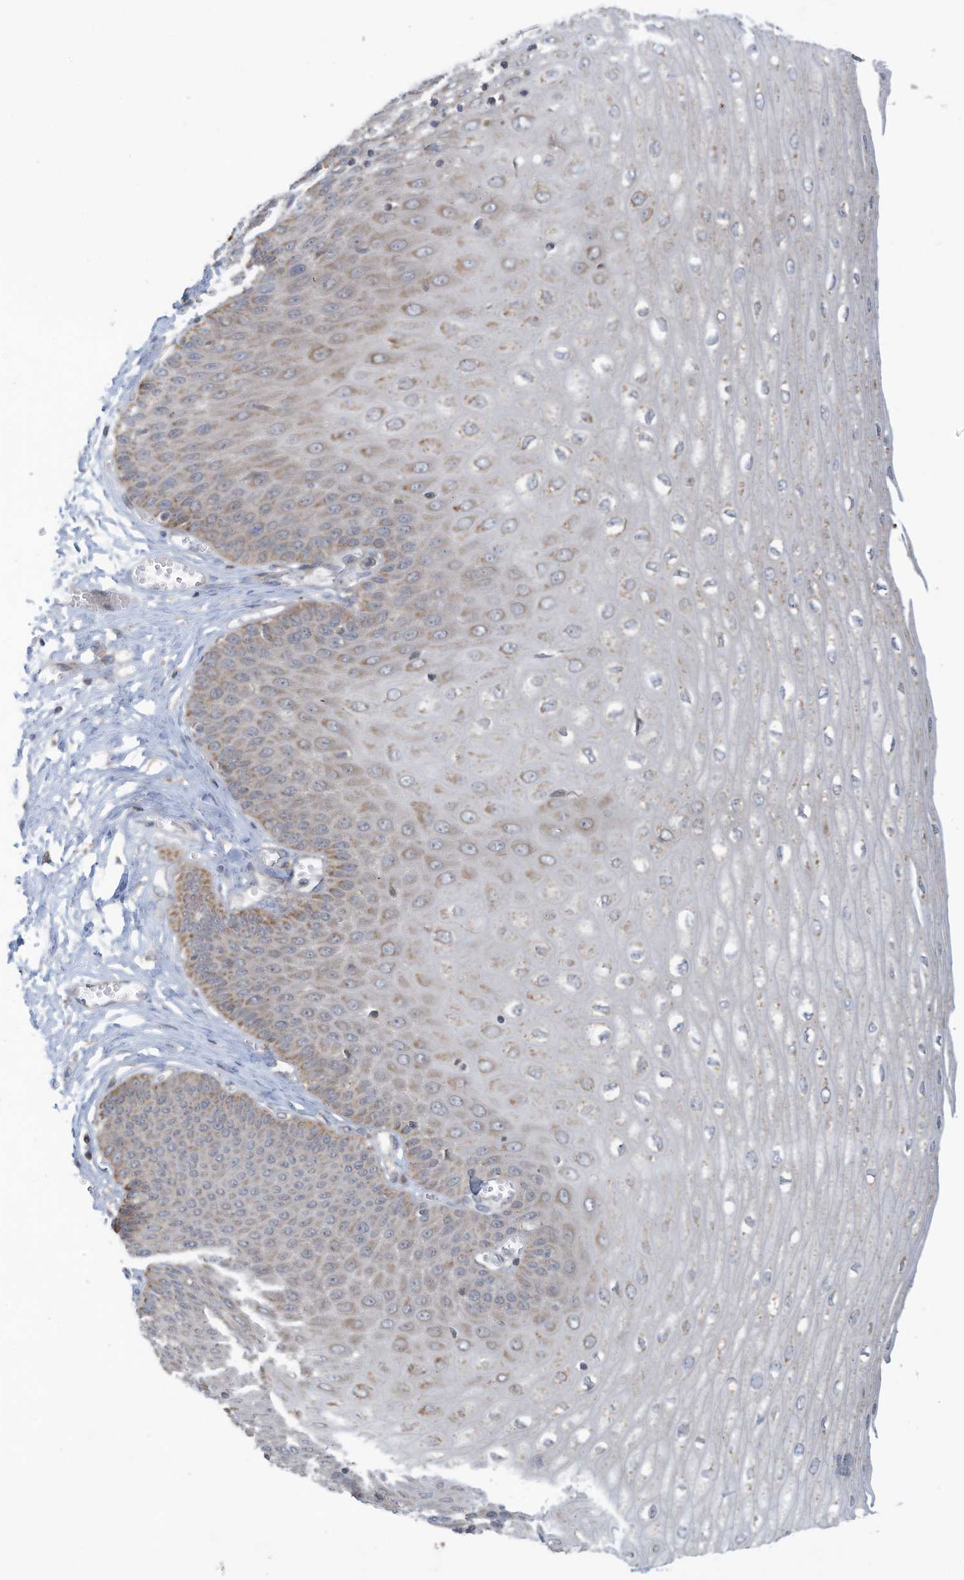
{"staining": {"intensity": "moderate", "quantity": ">75%", "location": "cytoplasmic/membranous"}, "tissue": "esophagus", "cell_type": "Squamous epithelial cells", "image_type": "normal", "snomed": [{"axis": "morphology", "description": "Normal tissue, NOS"}, {"axis": "topography", "description": "Esophagus"}], "caption": "An IHC photomicrograph of normal tissue is shown. Protein staining in brown labels moderate cytoplasmic/membranous positivity in esophagus within squamous epithelial cells.", "gene": "SCGB1D2", "patient": {"sex": "male", "age": 60}}